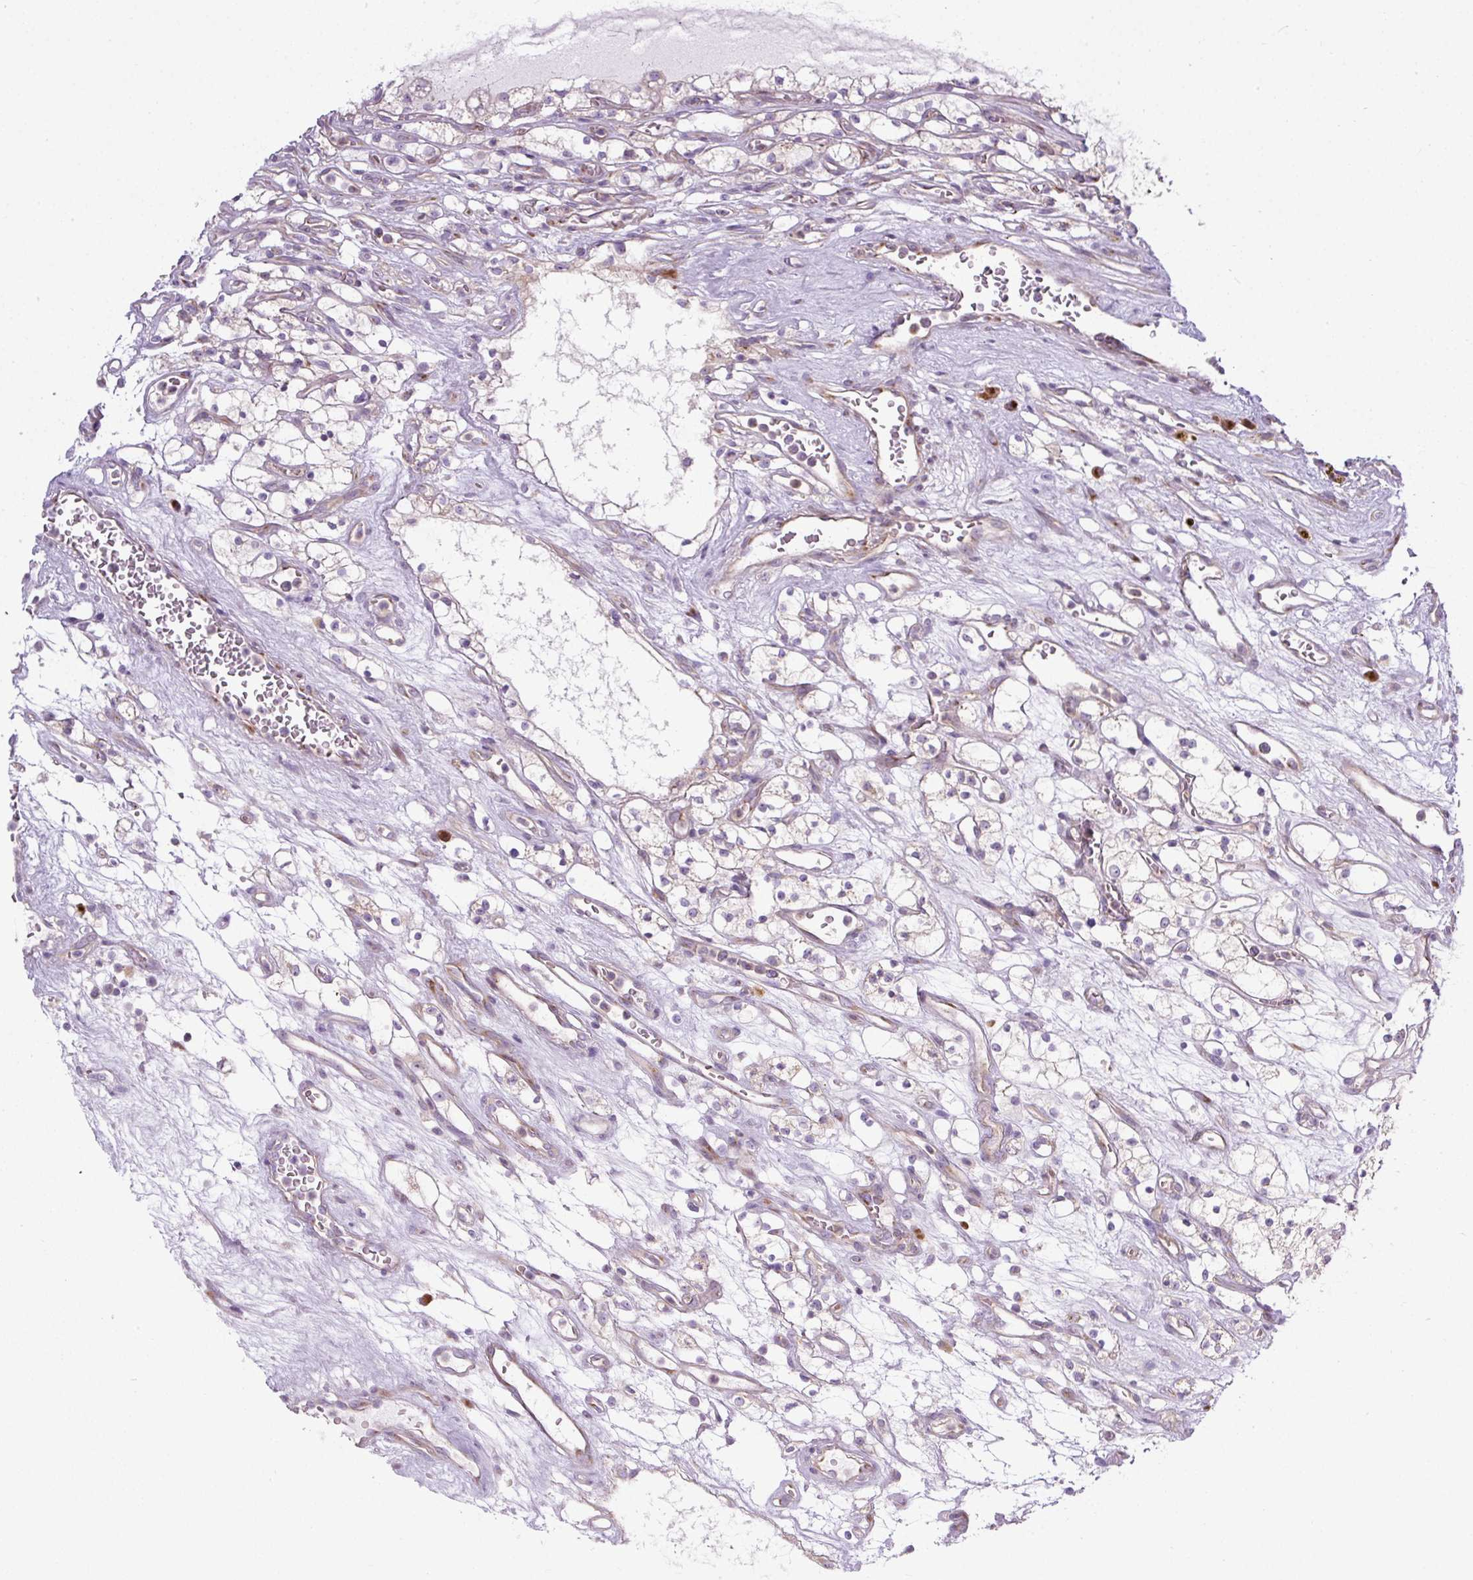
{"staining": {"intensity": "negative", "quantity": "none", "location": "none"}, "tissue": "renal cancer", "cell_type": "Tumor cells", "image_type": "cancer", "snomed": [{"axis": "morphology", "description": "Adenocarcinoma, NOS"}, {"axis": "topography", "description": "Kidney"}], "caption": "Protein analysis of renal adenocarcinoma demonstrates no significant expression in tumor cells.", "gene": "MLX", "patient": {"sex": "female", "age": 69}}